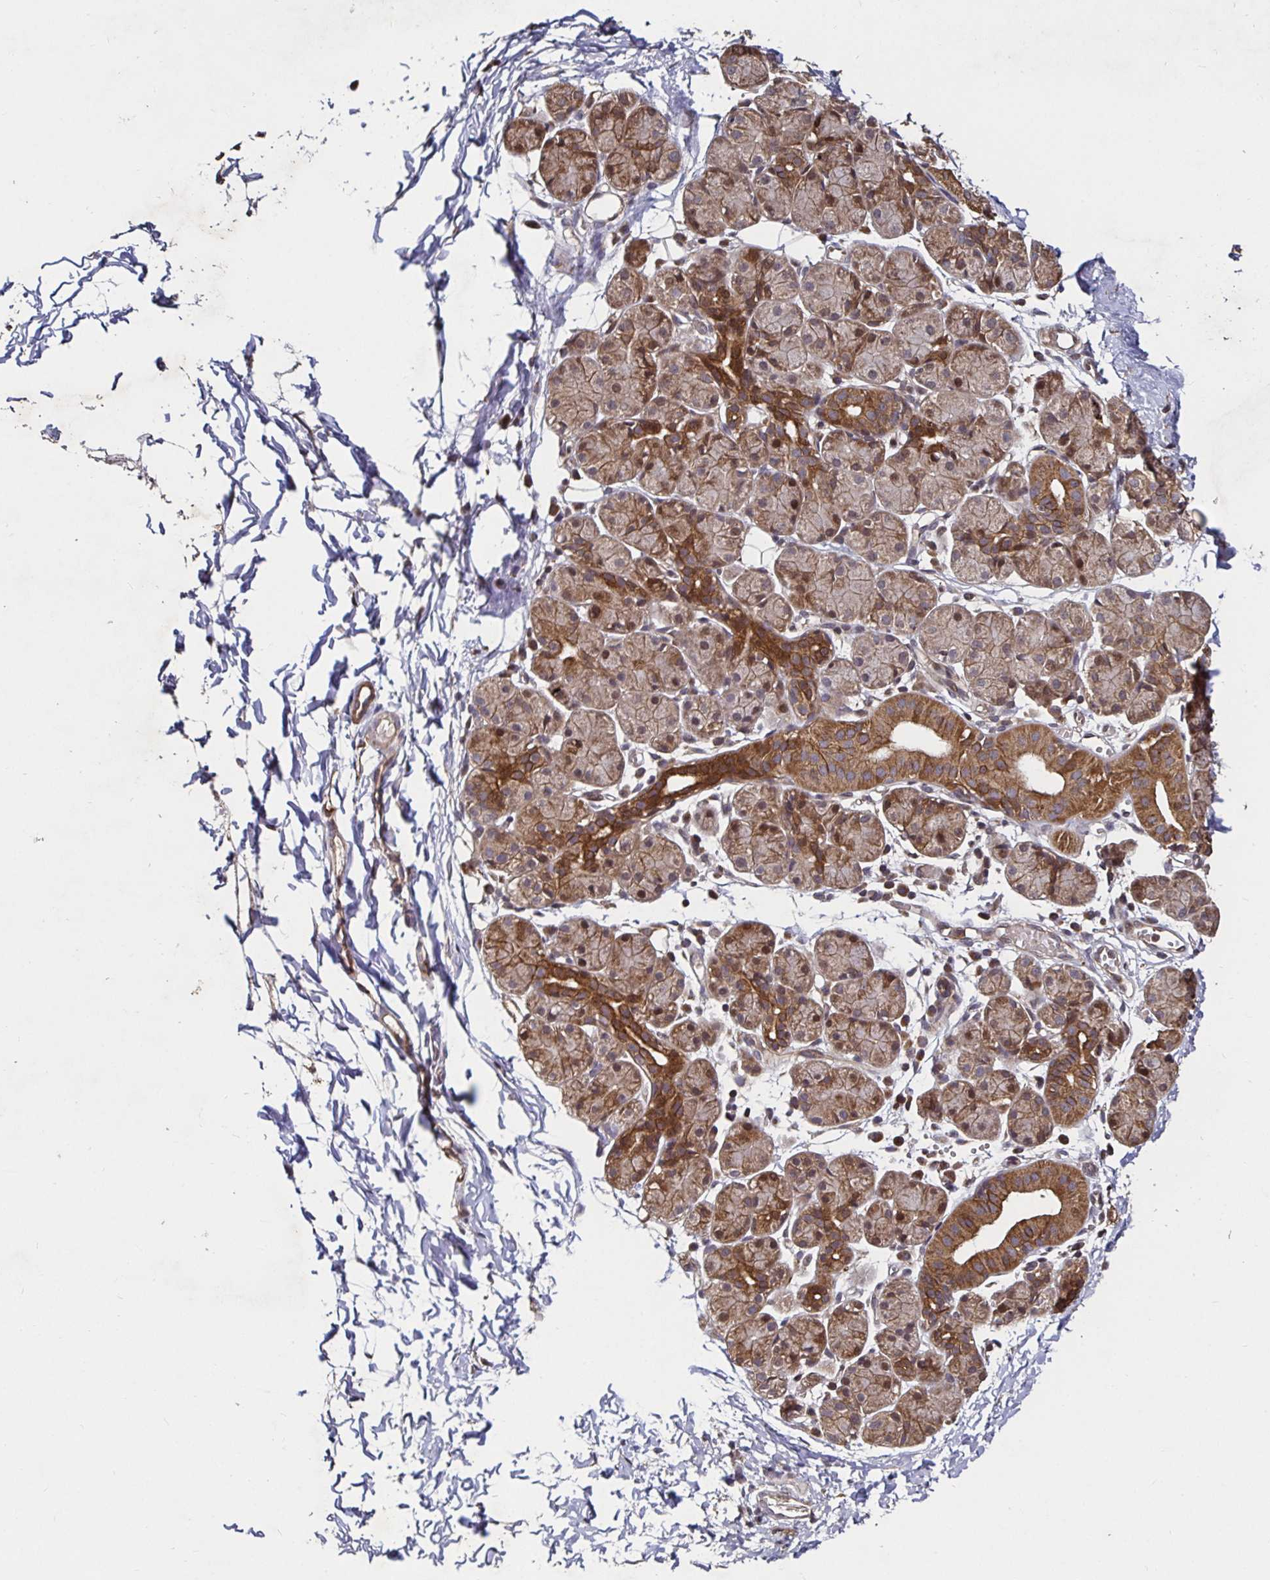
{"staining": {"intensity": "moderate", "quantity": ">75%", "location": "cytoplasmic/membranous,nuclear"}, "tissue": "salivary gland", "cell_type": "Glandular cells", "image_type": "normal", "snomed": [{"axis": "morphology", "description": "Normal tissue, NOS"}, {"axis": "morphology", "description": "Inflammation, NOS"}, {"axis": "topography", "description": "Lymph node"}, {"axis": "topography", "description": "Salivary gland"}], "caption": "IHC (DAB) staining of benign human salivary gland demonstrates moderate cytoplasmic/membranous,nuclear protein positivity in approximately >75% of glandular cells. (Brightfield microscopy of DAB IHC at high magnification).", "gene": "SMYD3", "patient": {"sex": "male", "age": 3}}